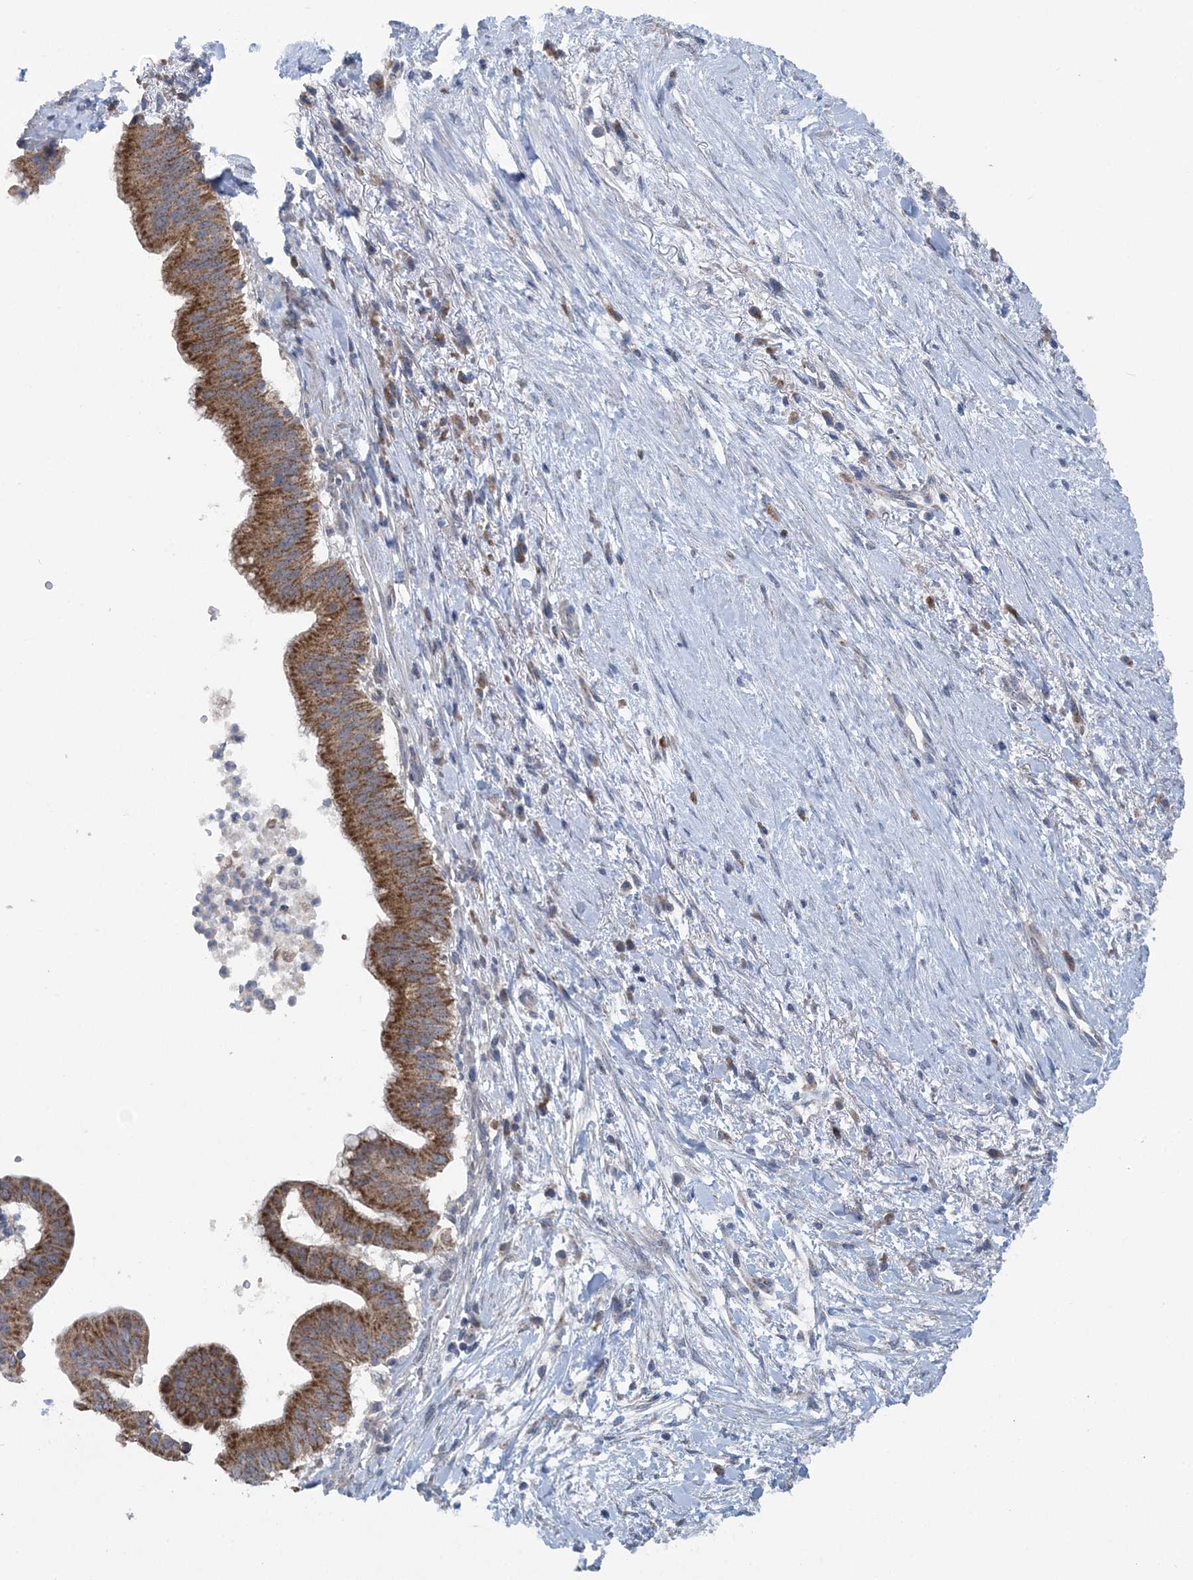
{"staining": {"intensity": "strong", "quantity": ">75%", "location": "cytoplasmic/membranous"}, "tissue": "pancreatic cancer", "cell_type": "Tumor cells", "image_type": "cancer", "snomed": [{"axis": "morphology", "description": "Adenocarcinoma, NOS"}, {"axis": "topography", "description": "Pancreas"}], "caption": "Strong cytoplasmic/membranous staining is seen in about >75% of tumor cells in adenocarcinoma (pancreatic). (Brightfield microscopy of DAB IHC at high magnification).", "gene": "COPE", "patient": {"sex": "male", "age": 68}}